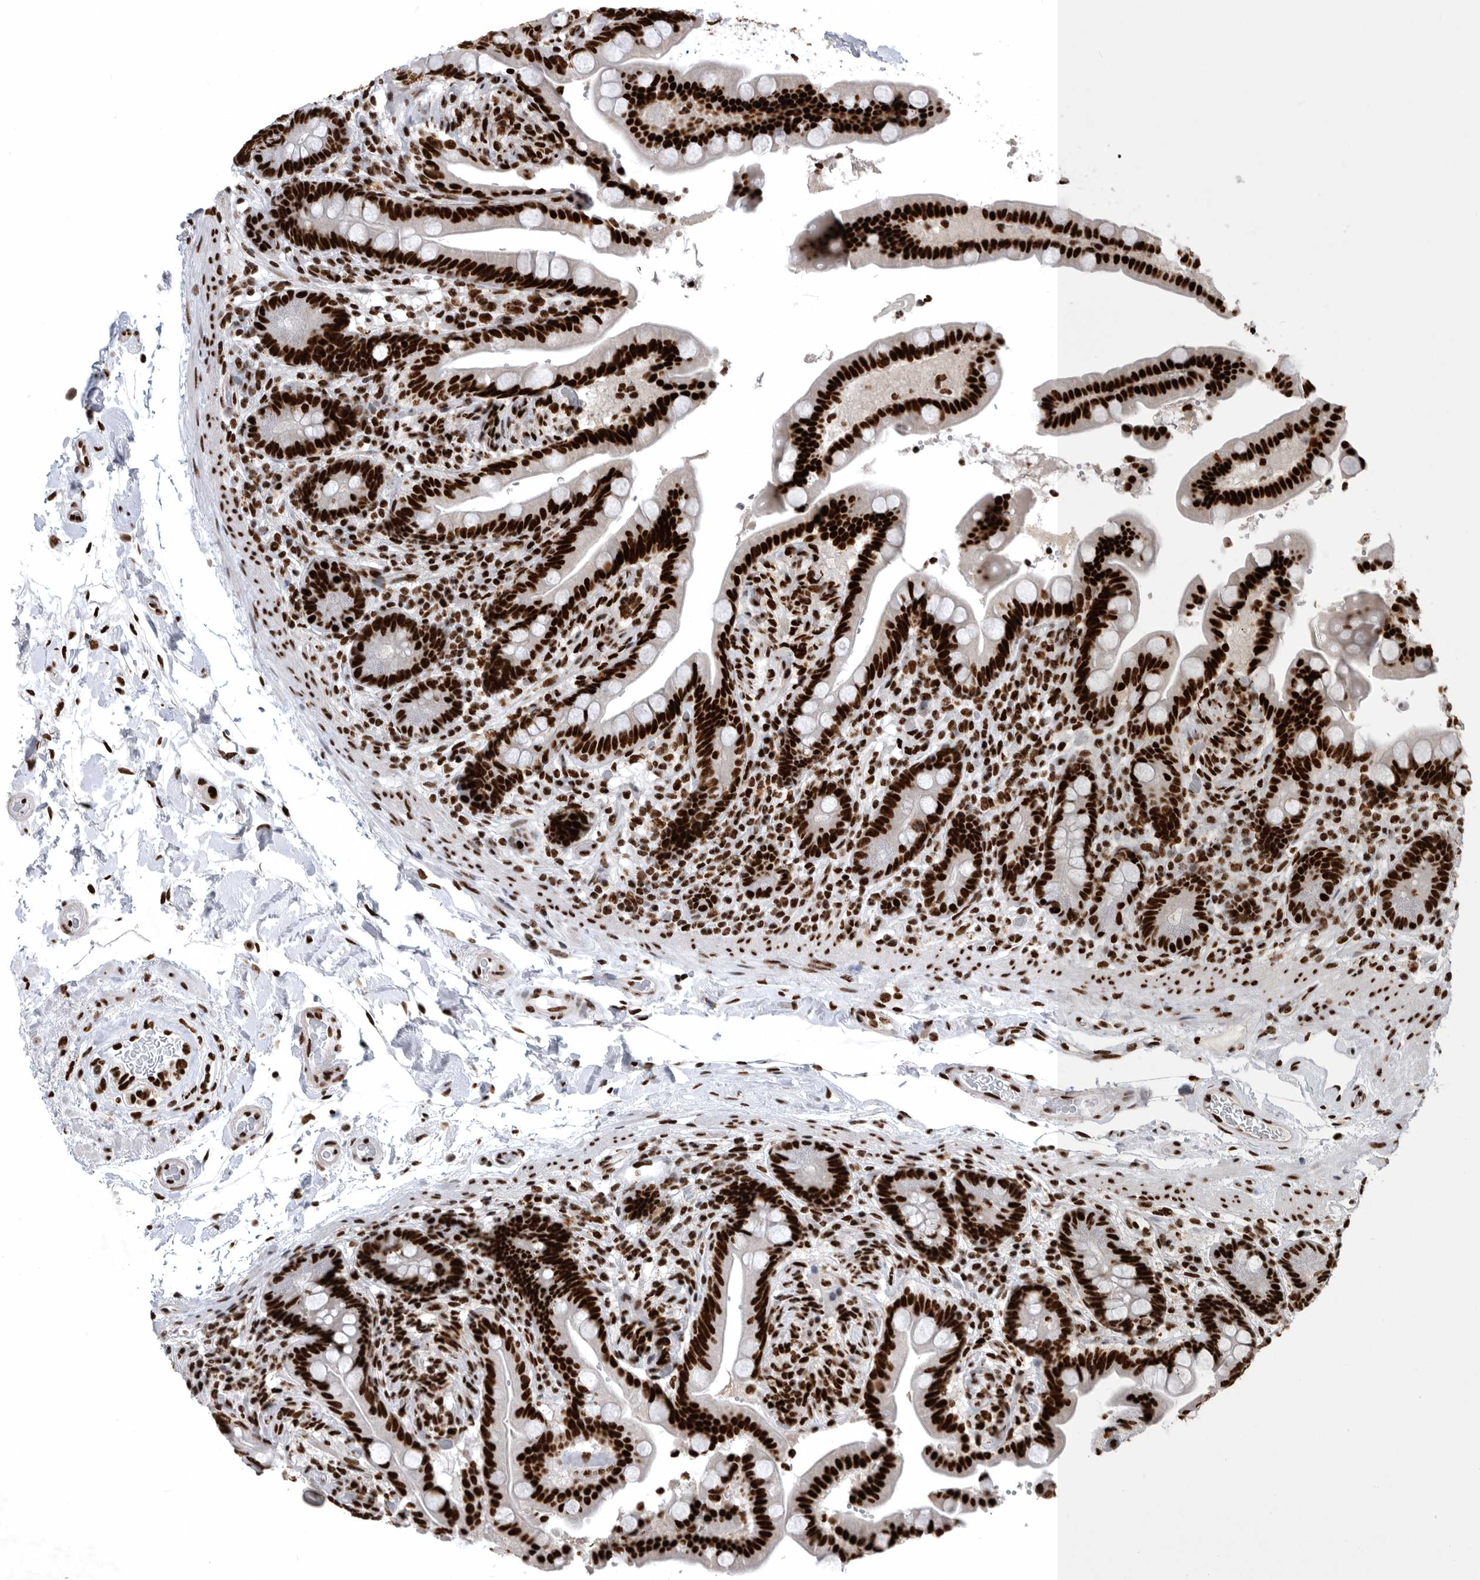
{"staining": {"intensity": "strong", "quantity": ">75%", "location": "nuclear"}, "tissue": "colon", "cell_type": "Endothelial cells", "image_type": "normal", "snomed": [{"axis": "morphology", "description": "Normal tissue, NOS"}, {"axis": "topography", "description": "Smooth muscle"}, {"axis": "topography", "description": "Colon"}], "caption": "This photomicrograph demonstrates normal colon stained with immunohistochemistry (IHC) to label a protein in brown. The nuclear of endothelial cells show strong positivity for the protein. Nuclei are counter-stained blue.", "gene": "BCLAF1", "patient": {"sex": "male", "age": 73}}